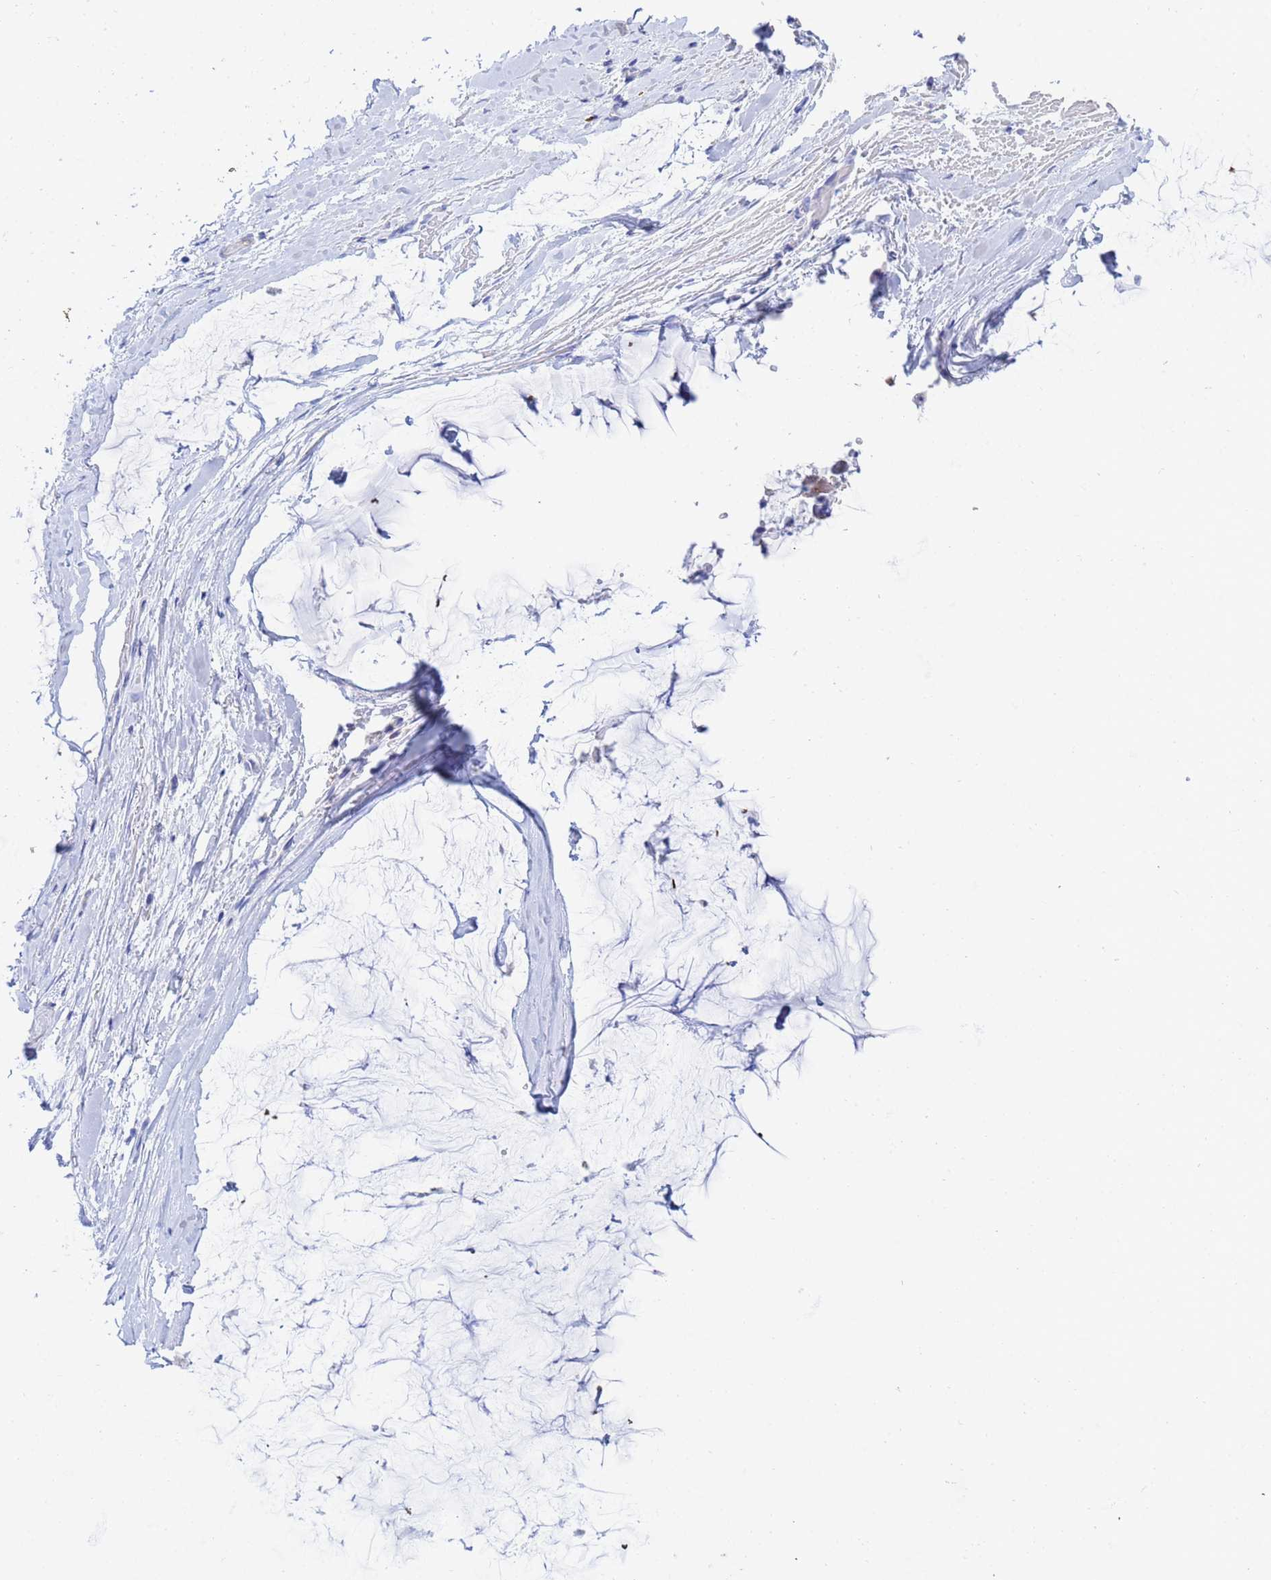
{"staining": {"intensity": "negative", "quantity": "none", "location": "none"}, "tissue": "ovarian cancer", "cell_type": "Tumor cells", "image_type": "cancer", "snomed": [{"axis": "morphology", "description": "Cystadenocarcinoma, mucinous, NOS"}, {"axis": "topography", "description": "Ovary"}], "caption": "Immunohistochemical staining of mucinous cystadenocarcinoma (ovarian) reveals no significant expression in tumor cells.", "gene": "CSTB", "patient": {"sex": "female", "age": 39}}